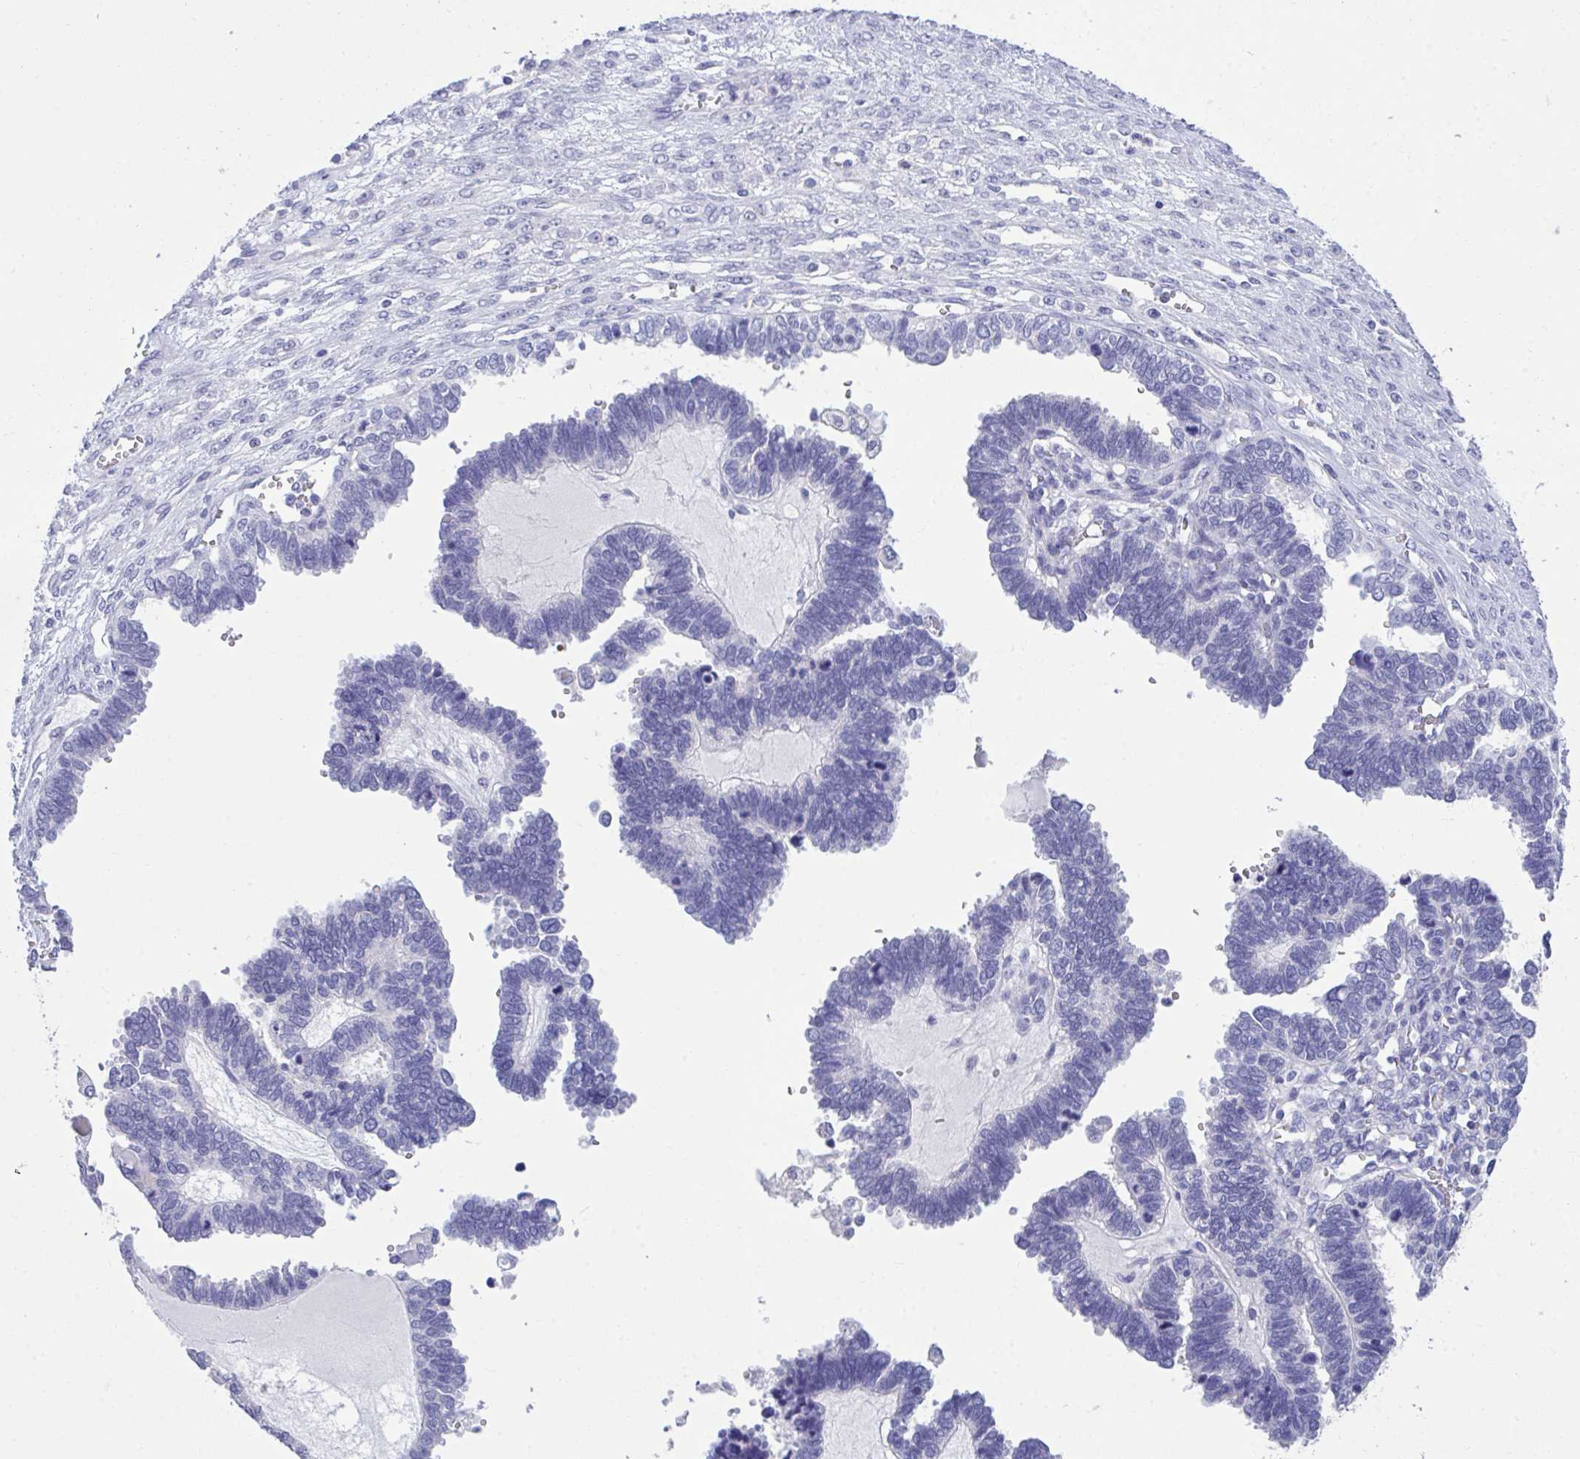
{"staining": {"intensity": "negative", "quantity": "none", "location": "none"}, "tissue": "ovarian cancer", "cell_type": "Tumor cells", "image_type": "cancer", "snomed": [{"axis": "morphology", "description": "Cystadenocarcinoma, serous, NOS"}, {"axis": "topography", "description": "Ovary"}], "caption": "Immunohistochemical staining of human ovarian cancer shows no significant staining in tumor cells. (Immunohistochemistry (ihc), brightfield microscopy, high magnification).", "gene": "PLEKHH1", "patient": {"sex": "female", "age": 51}}